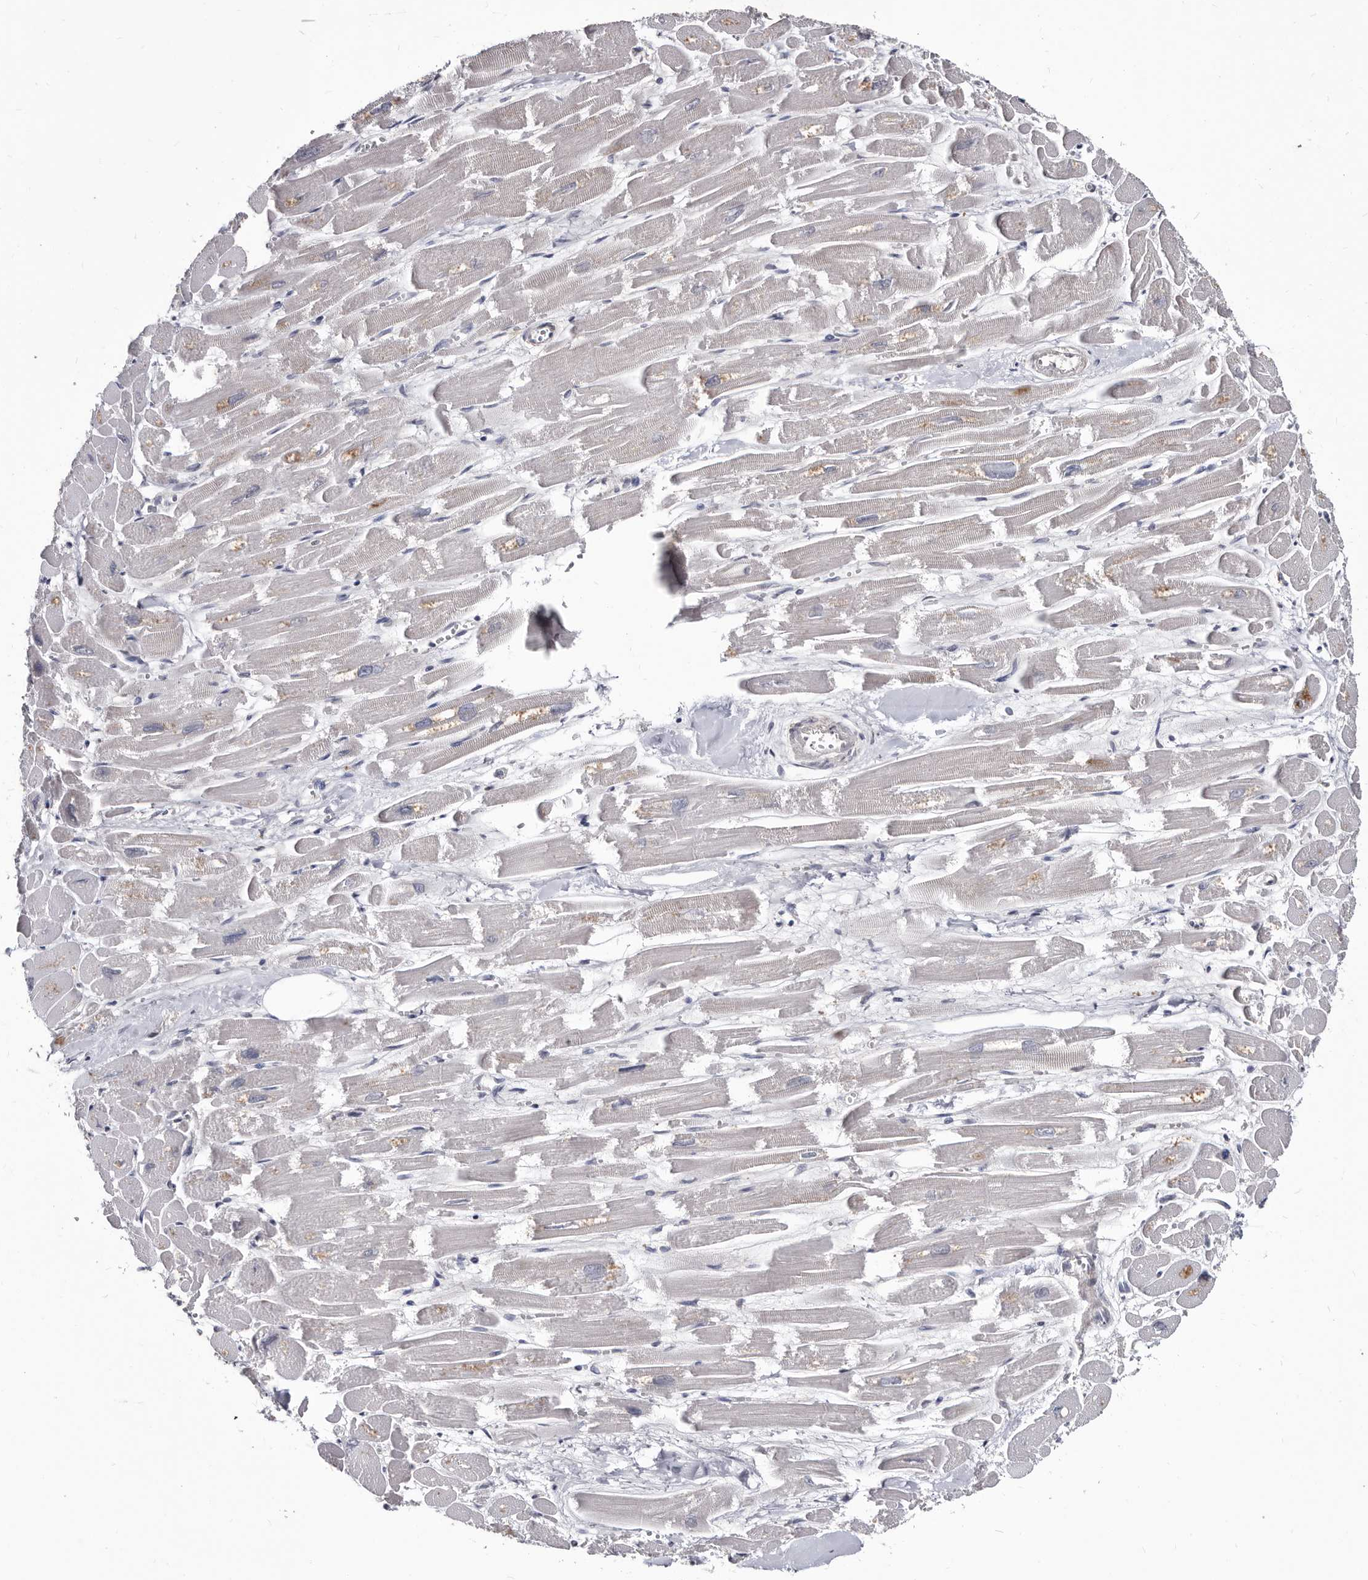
{"staining": {"intensity": "weak", "quantity": "<25%", "location": "cytoplasmic/membranous"}, "tissue": "heart muscle", "cell_type": "Cardiomyocytes", "image_type": "normal", "snomed": [{"axis": "morphology", "description": "Normal tissue, NOS"}, {"axis": "topography", "description": "Heart"}], "caption": "The photomicrograph reveals no significant positivity in cardiomyocytes of heart muscle. The staining is performed using DAB brown chromogen with nuclei counter-stained in using hematoxylin.", "gene": "ABCF2", "patient": {"sex": "male", "age": 54}}